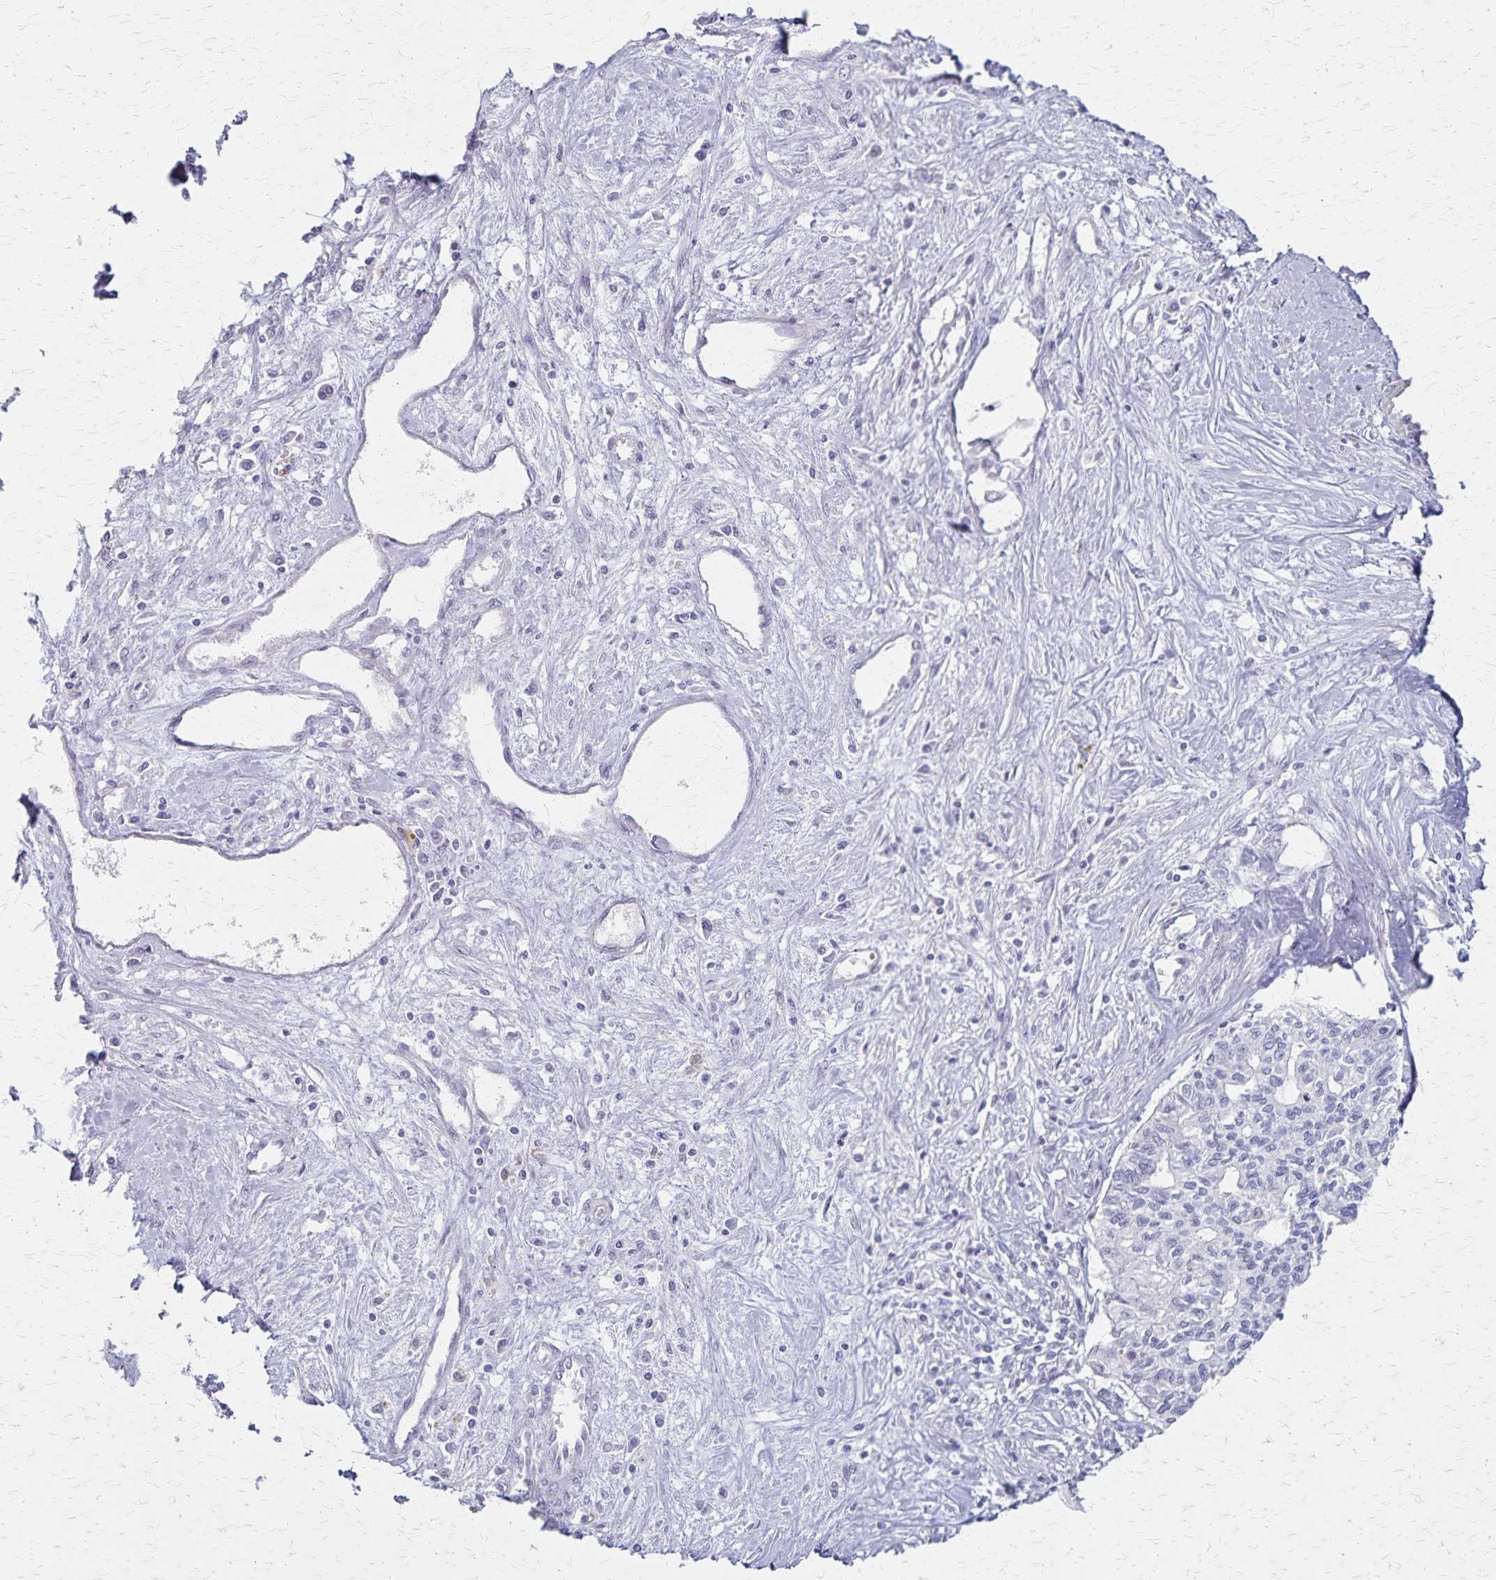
{"staining": {"intensity": "negative", "quantity": "none", "location": "none"}, "tissue": "liver cancer", "cell_type": "Tumor cells", "image_type": "cancer", "snomed": [{"axis": "morphology", "description": "Cholangiocarcinoma"}, {"axis": "topography", "description": "Liver"}], "caption": "The IHC photomicrograph has no significant staining in tumor cells of liver cholangiocarcinoma tissue.", "gene": "DLK2", "patient": {"sex": "female", "age": 61}}